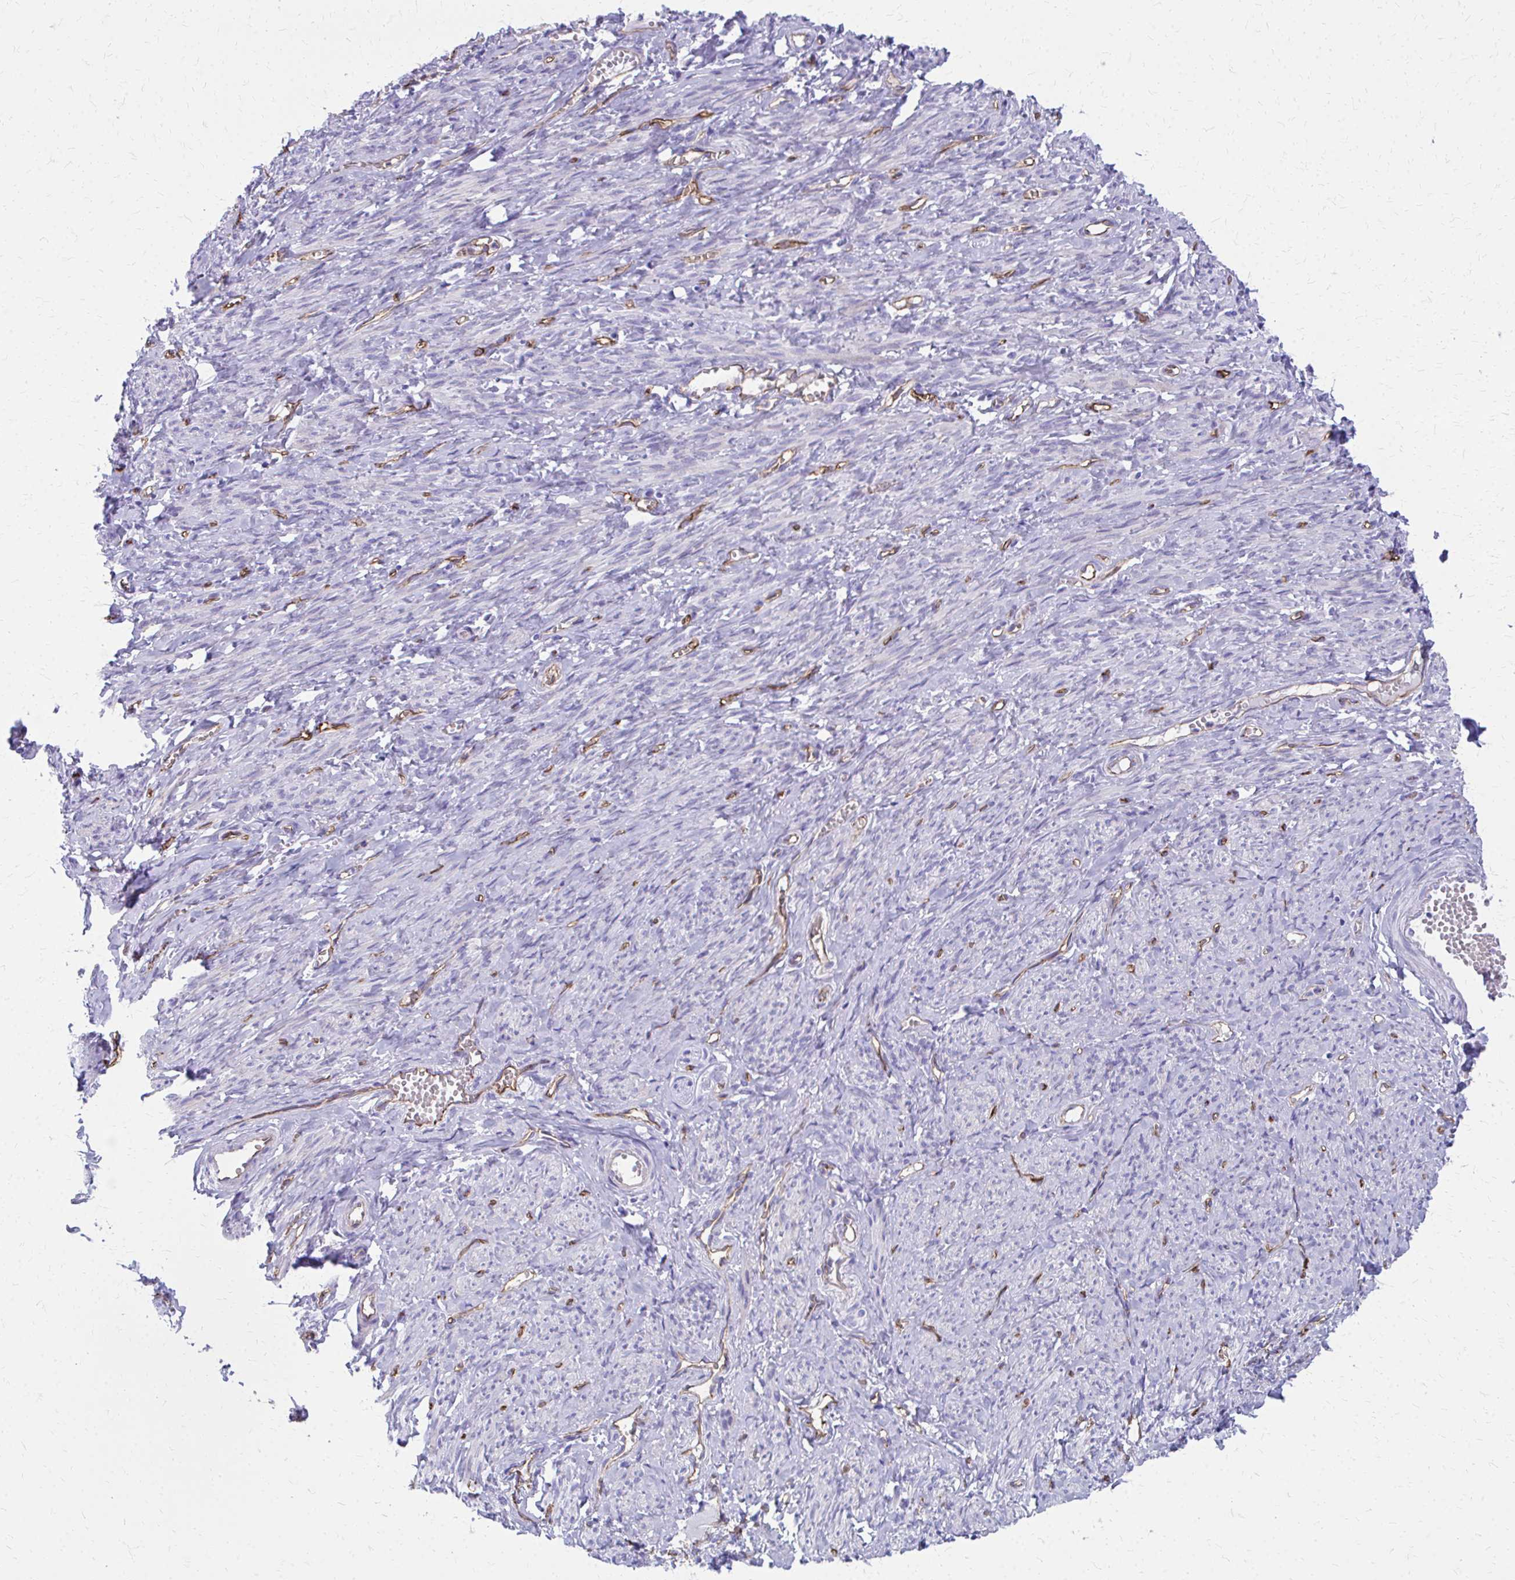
{"staining": {"intensity": "weak", "quantity": "<25%", "location": "cytoplasmic/membranous"}, "tissue": "smooth muscle", "cell_type": "Smooth muscle cells", "image_type": "normal", "snomed": [{"axis": "morphology", "description": "Normal tissue, NOS"}, {"axis": "topography", "description": "Smooth muscle"}], "caption": "This is a micrograph of immunohistochemistry (IHC) staining of normal smooth muscle, which shows no expression in smooth muscle cells. (DAB IHC visualized using brightfield microscopy, high magnification).", "gene": "TPSG1", "patient": {"sex": "female", "age": 65}}